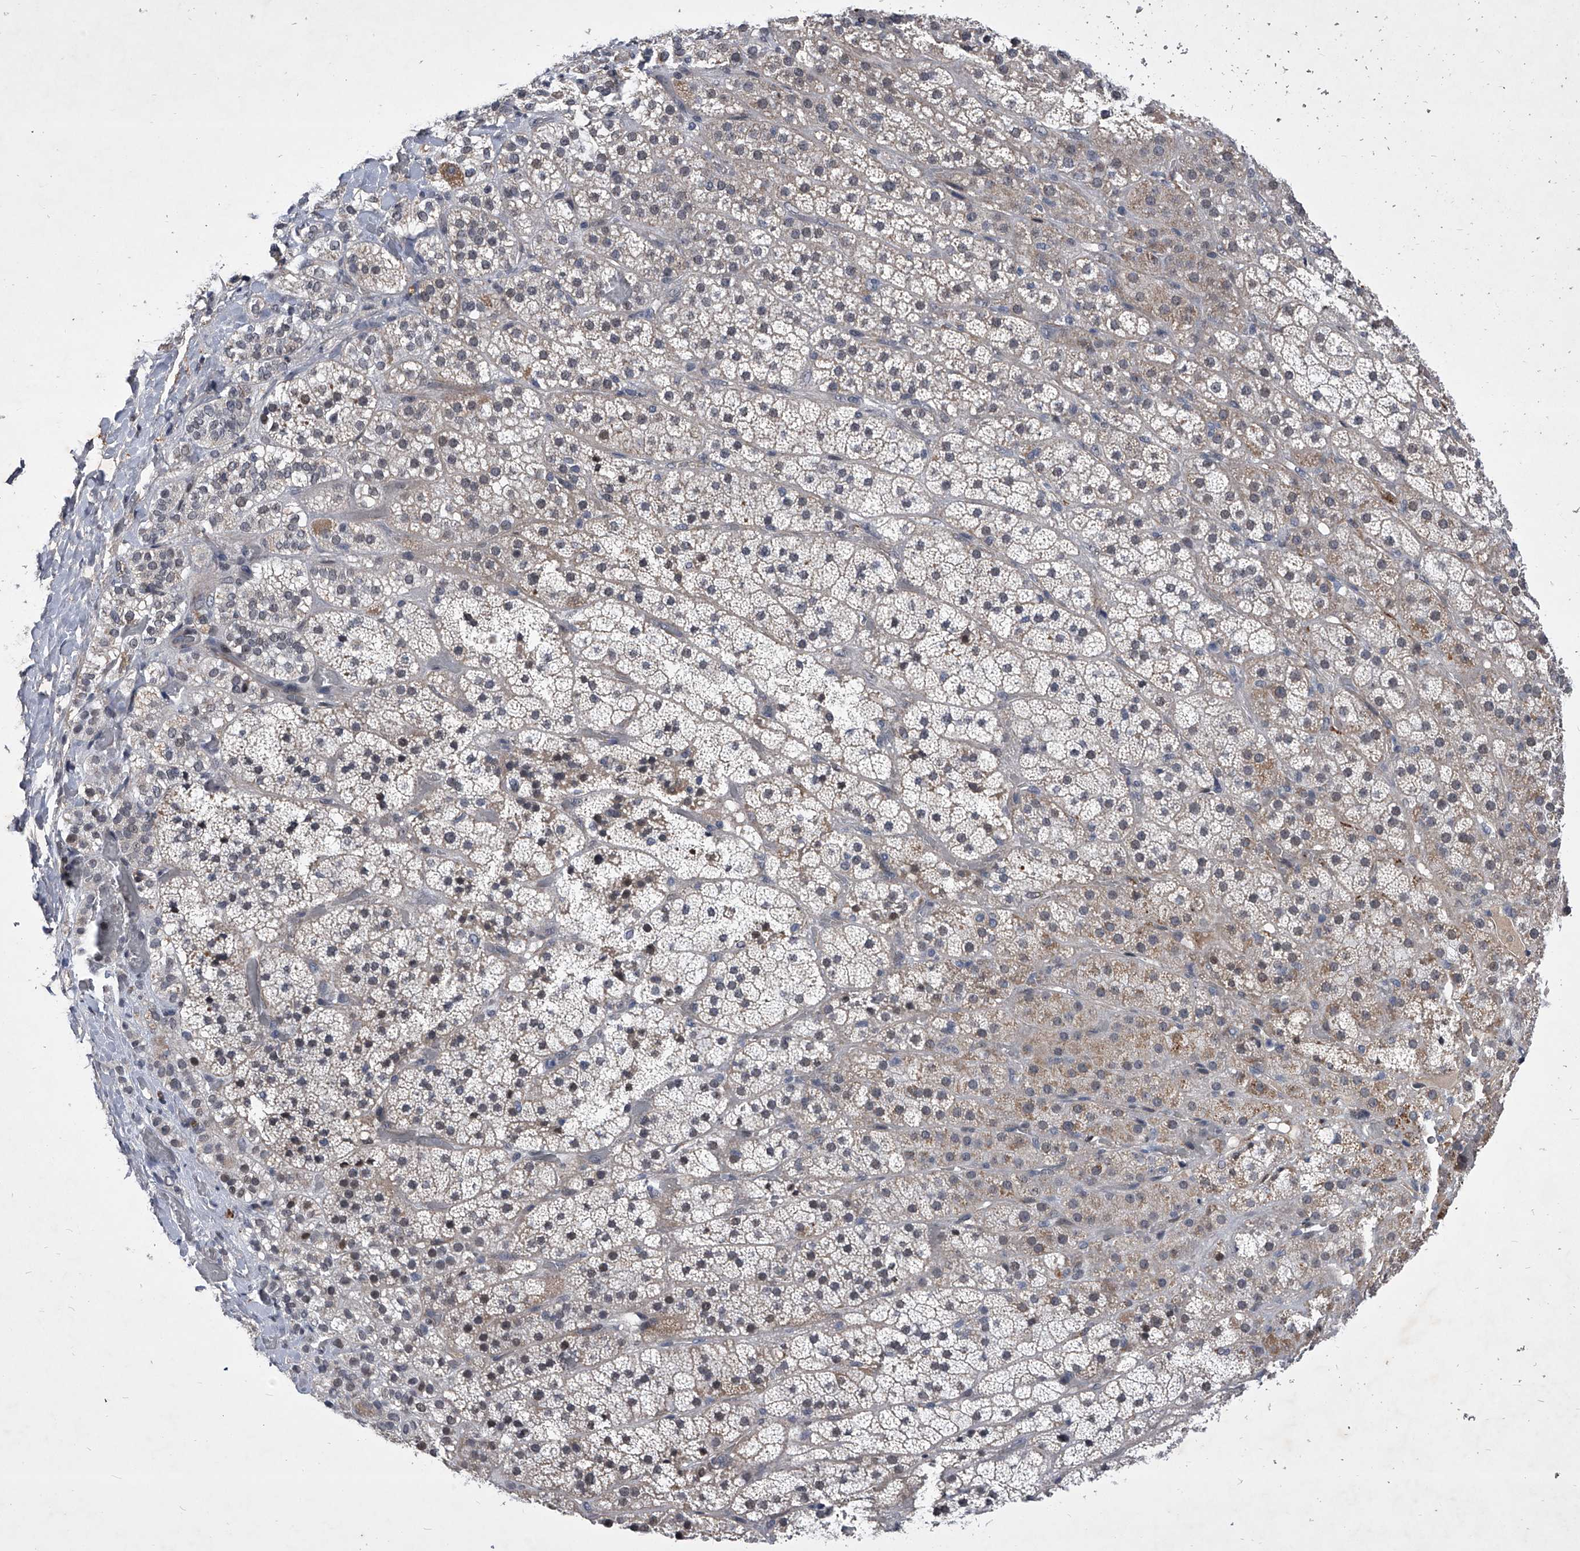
{"staining": {"intensity": "strong", "quantity": "<25%", "location": "cytoplasmic/membranous"}, "tissue": "adrenal gland", "cell_type": "Glandular cells", "image_type": "normal", "snomed": [{"axis": "morphology", "description": "Normal tissue, NOS"}, {"axis": "topography", "description": "Adrenal gland"}], "caption": "This is an image of immunohistochemistry staining of normal adrenal gland, which shows strong positivity in the cytoplasmic/membranous of glandular cells.", "gene": "ZNF76", "patient": {"sex": "male", "age": 57}}